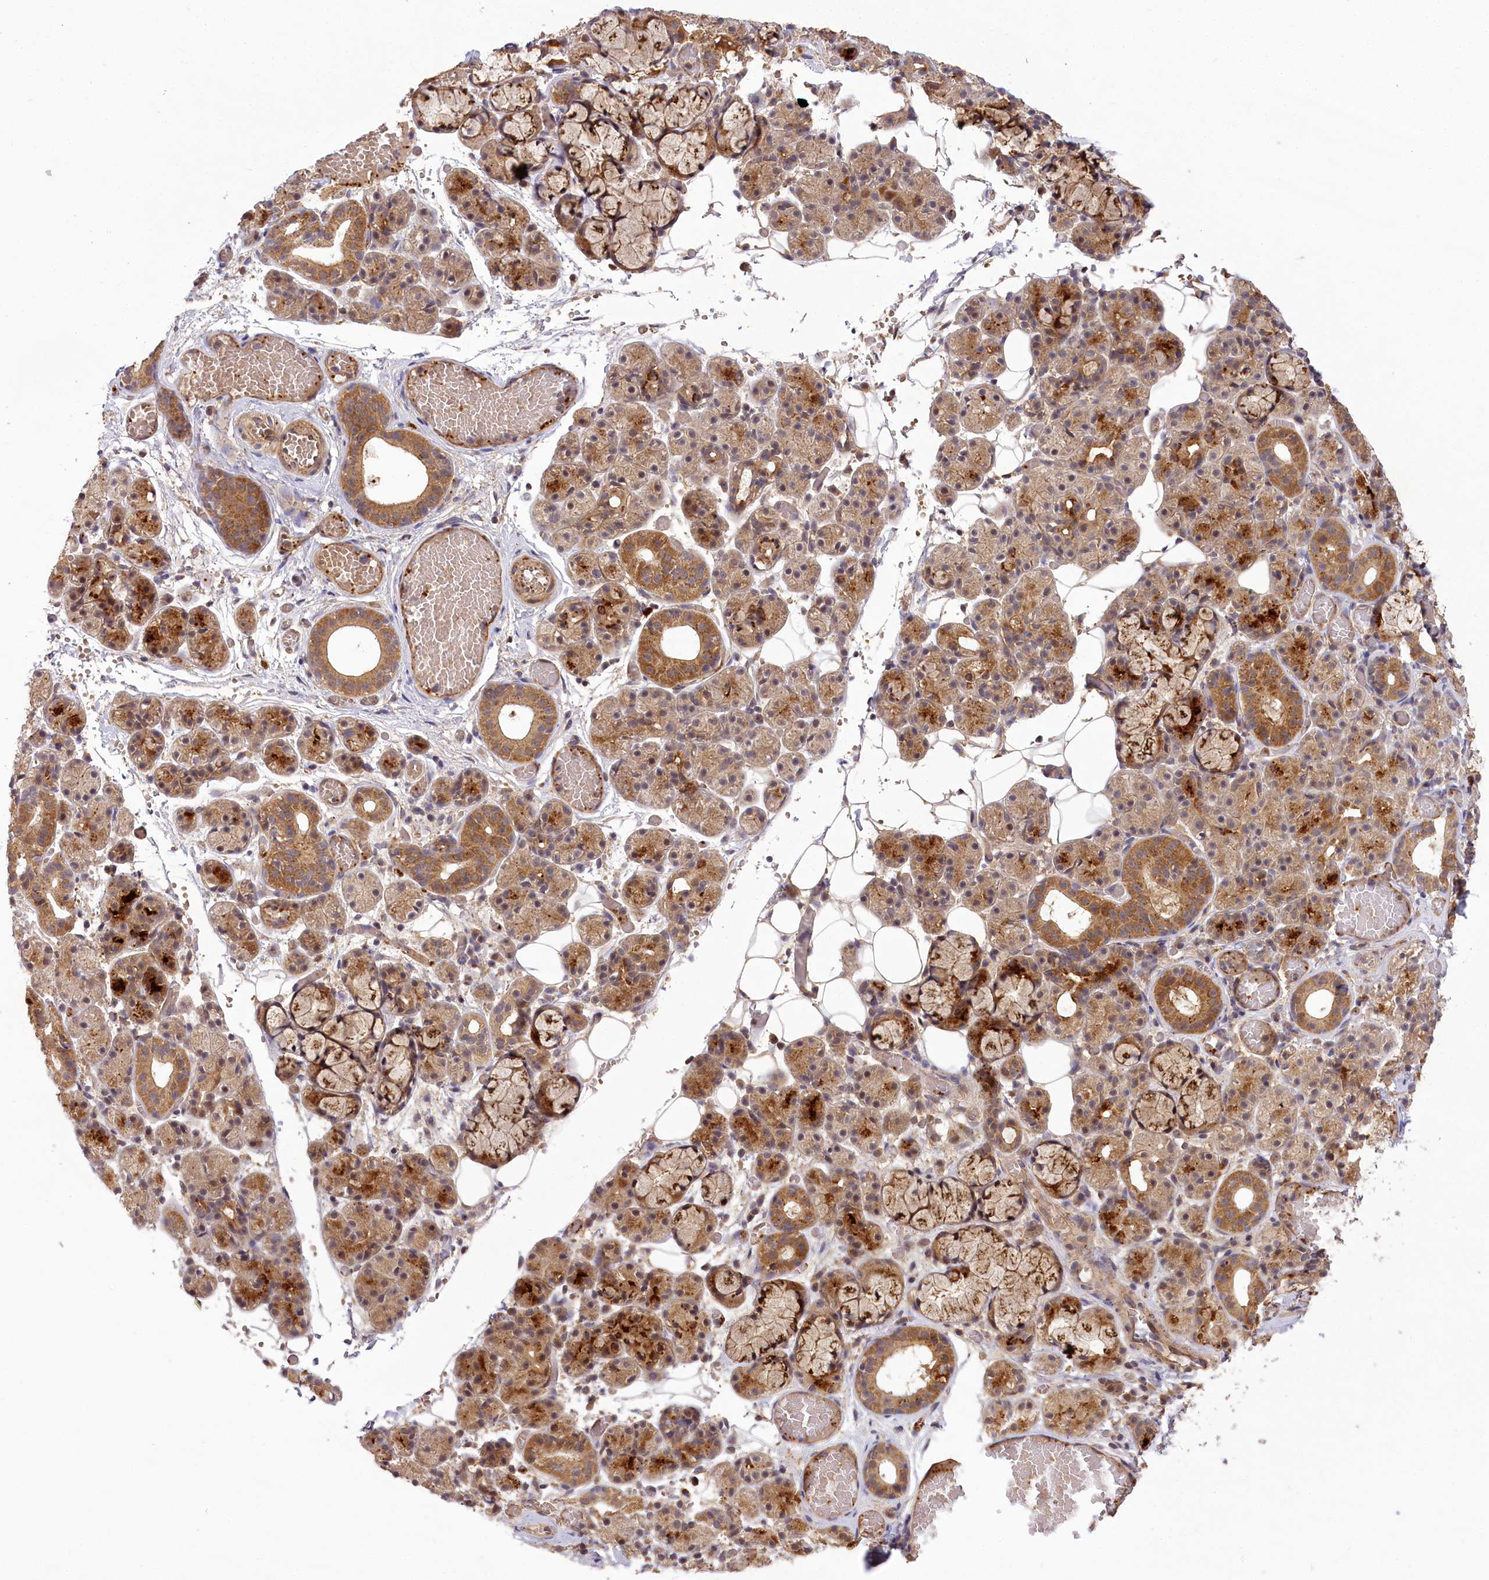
{"staining": {"intensity": "strong", "quantity": "25%-75%", "location": "cytoplasmic/membranous"}, "tissue": "salivary gland", "cell_type": "Glandular cells", "image_type": "normal", "snomed": [{"axis": "morphology", "description": "Normal tissue, NOS"}, {"axis": "topography", "description": "Salivary gland"}], "caption": "High-magnification brightfield microscopy of benign salivary gland stained with DAB (brown) and counterstained with hematoxylin (blue). glandular cells exhibit strong cytoplasmic/membranous expression is appreciated in approximately25%-75% of cells.", "gene": "CARD19", "patient": {"sex": "male", "age": 63}}